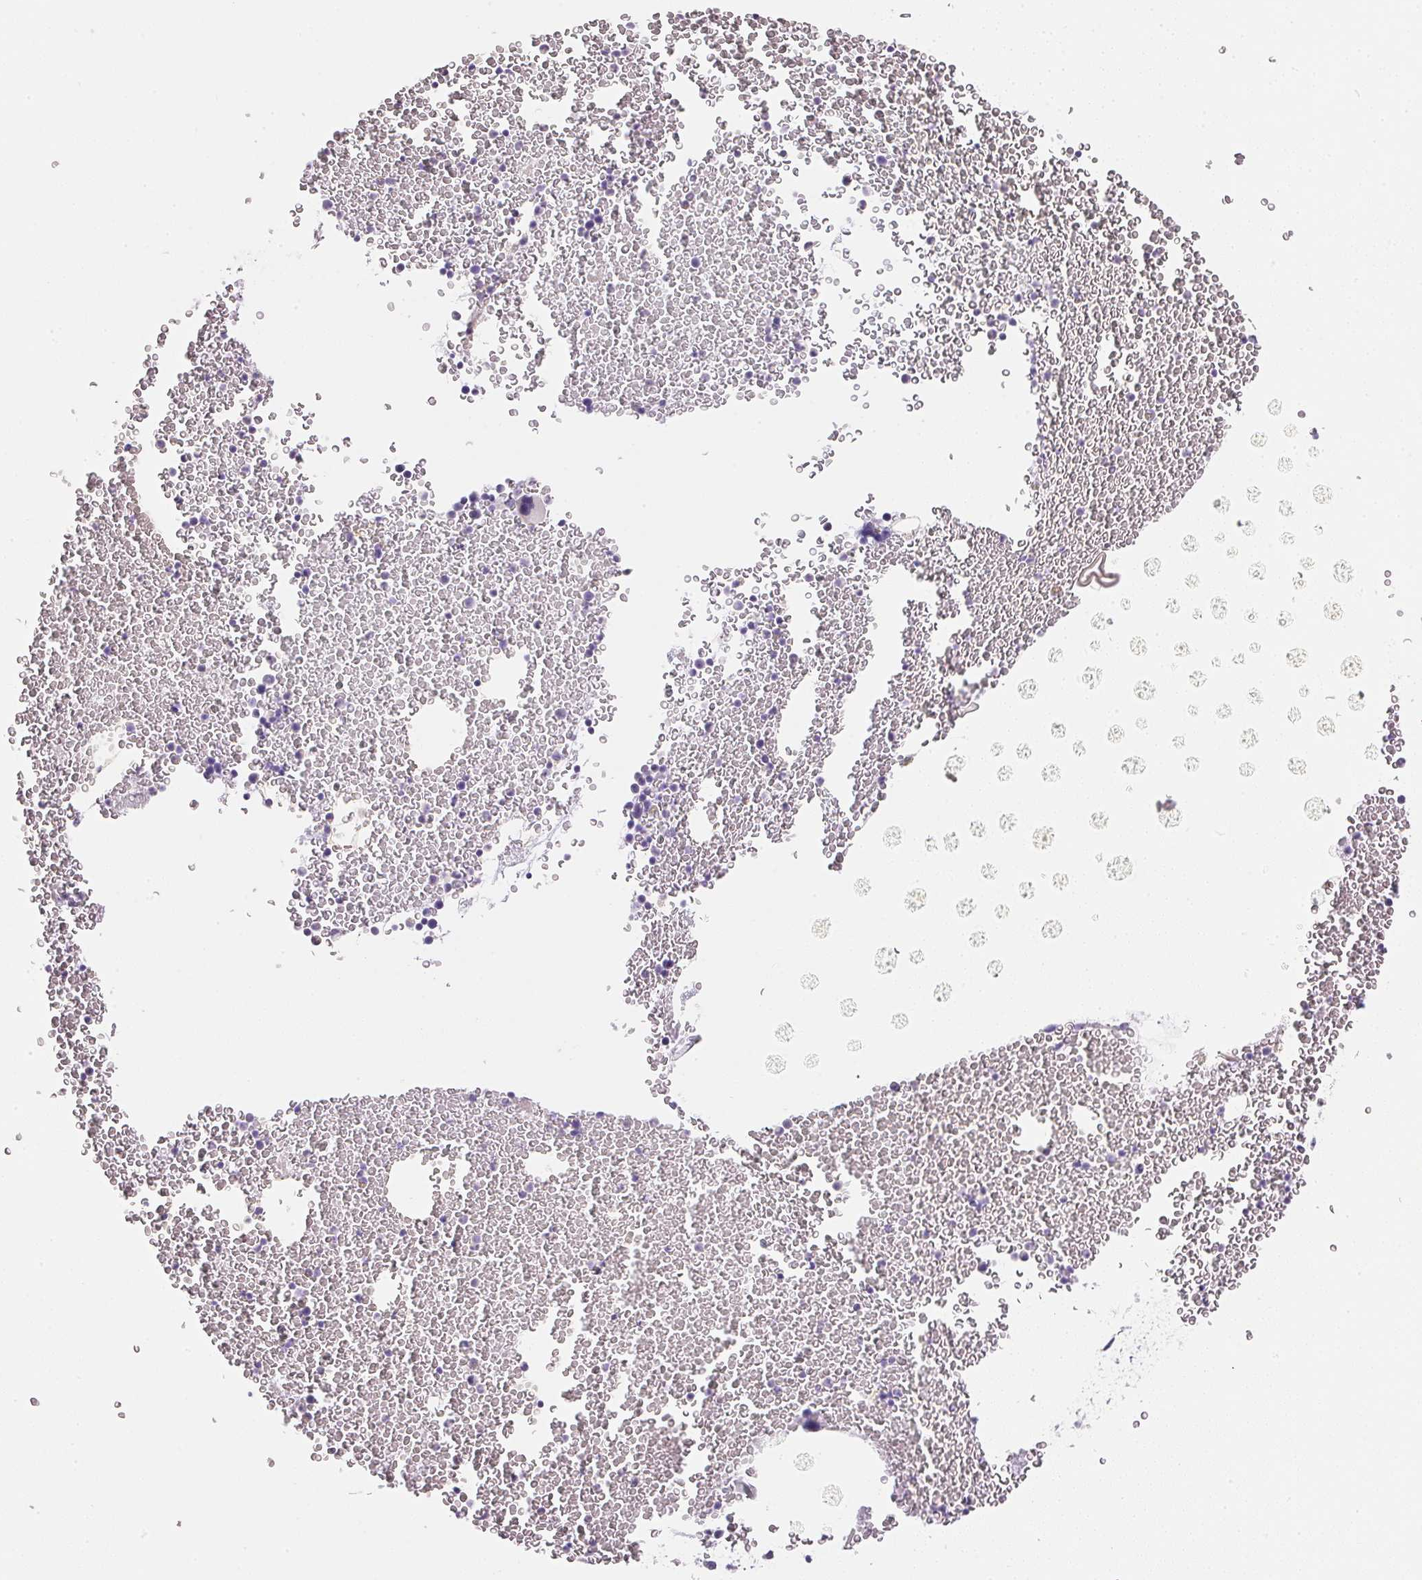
{"staining": {"intensity": "negative", "quantity": "none", "location": "none"}, "tissue": "bone marrow", "cell_type": "Hematopoietic cells", "image_type": "normal", "snomed": [{"axis": "morphology", "description": "Normal tissue, NOS"}, {"axis": "topography", "description": "Bone marrow"}], "caption": "Protein analysis of normal bone marrow exhibits no significant positivity in hematopoietic cells.", "gene": "KCNE2", "patient": {"sex": "female", "age": 26}}